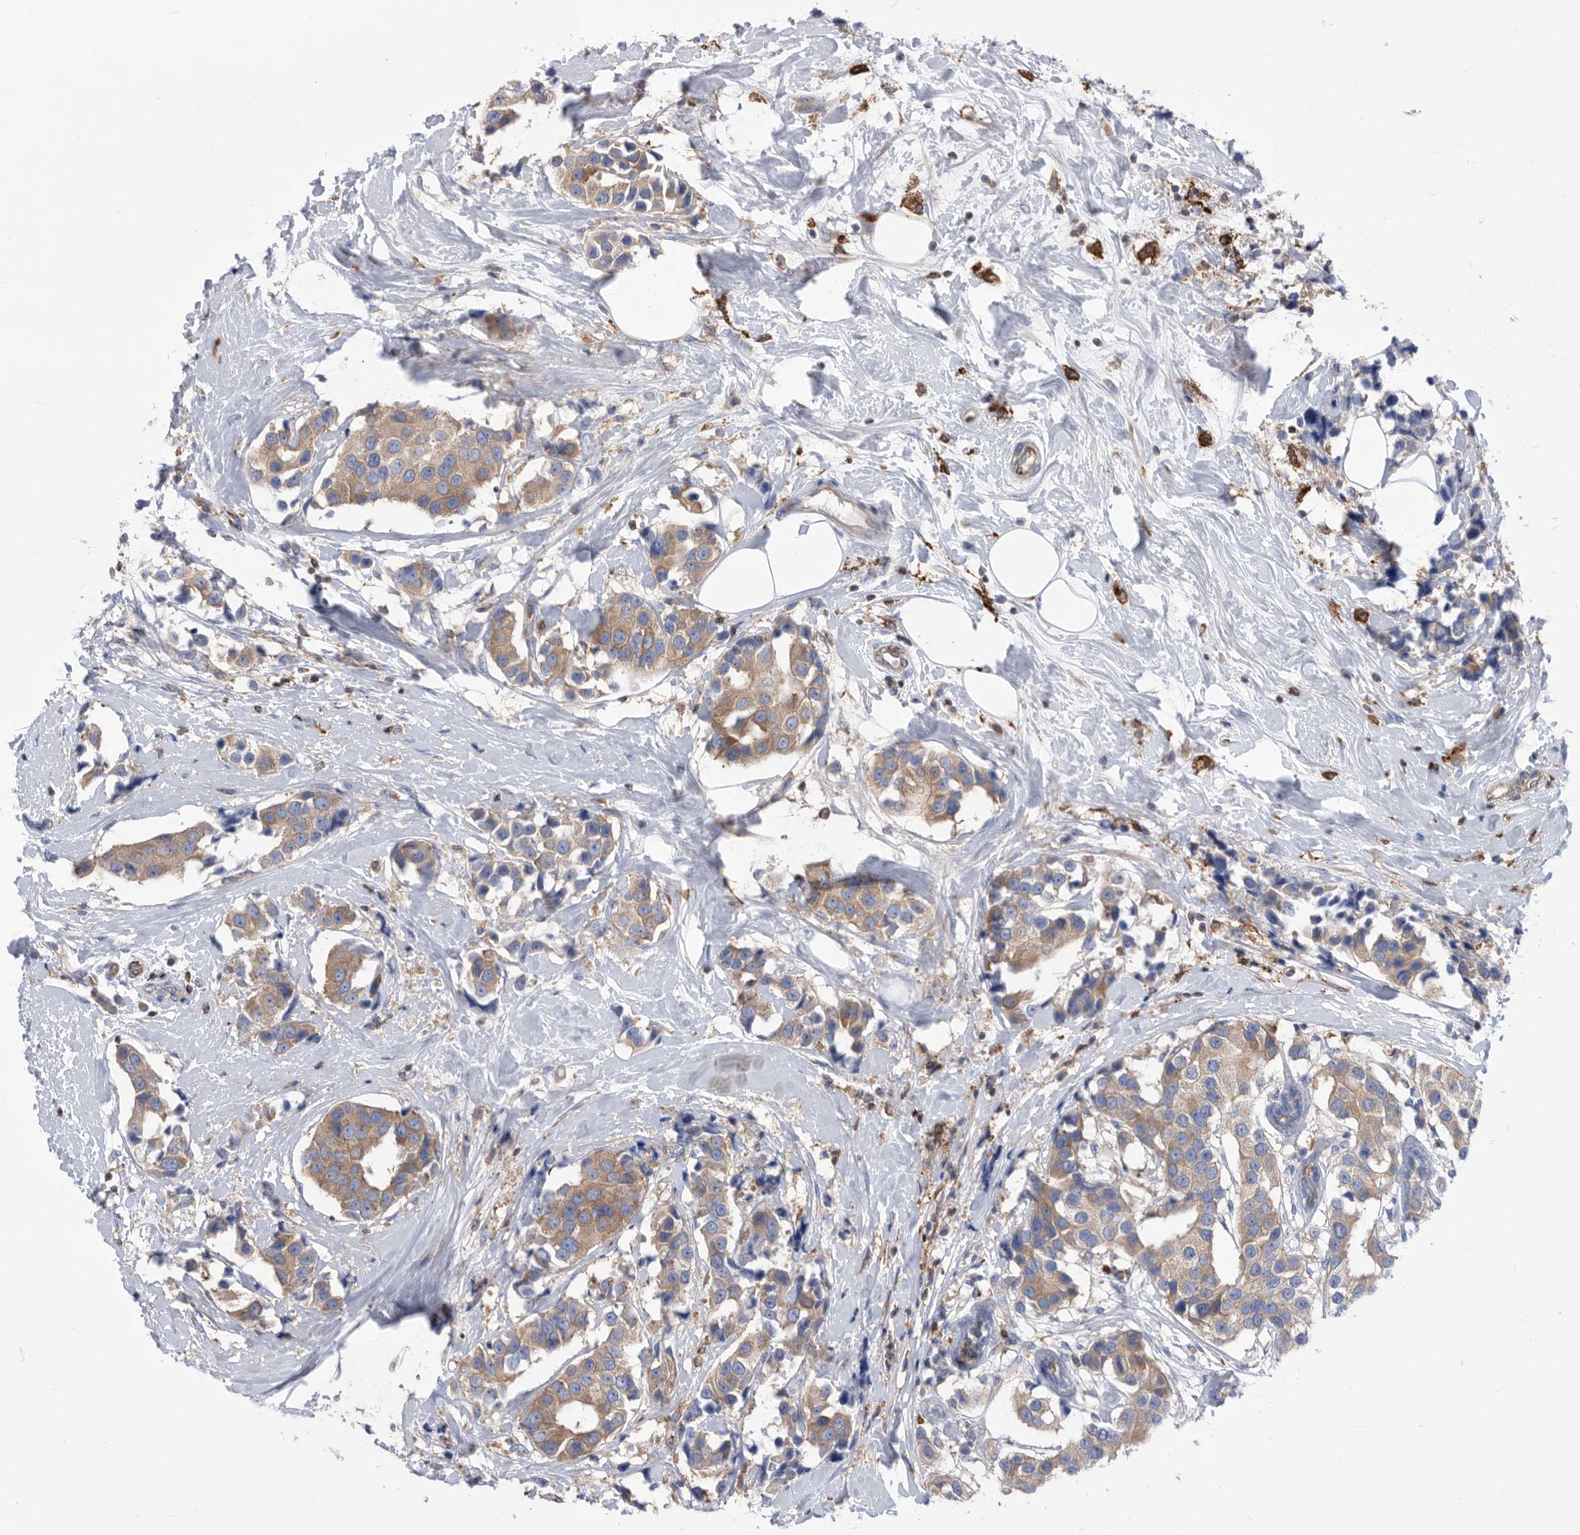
{"staining": {"intensity": "weak", "quantity": ">75%", "location": "cytoplasmic/membranous"}, "tissue": "breast cancer", "cell_type": "Tumor cells", "image_type": "cancer", "snomed": [{"axis": "morphology", "description": "Normal tissue, NOS"}, {"axis": "morphology", "description": "Duct carcinoma"}, {"axis": "topography", "description": "Breast"}], "caption": "Protein expression by immunohistochemistry (IHC) reveals weak cytoplasmic/membranous positivity in approximately >75% of tumor cells in intraductal carcinoma (breast). The protein is shown in brown color, while the nuclei are stained blue.", "gene": "SMG7", "patient": {"sex": "female", "age": 39}}